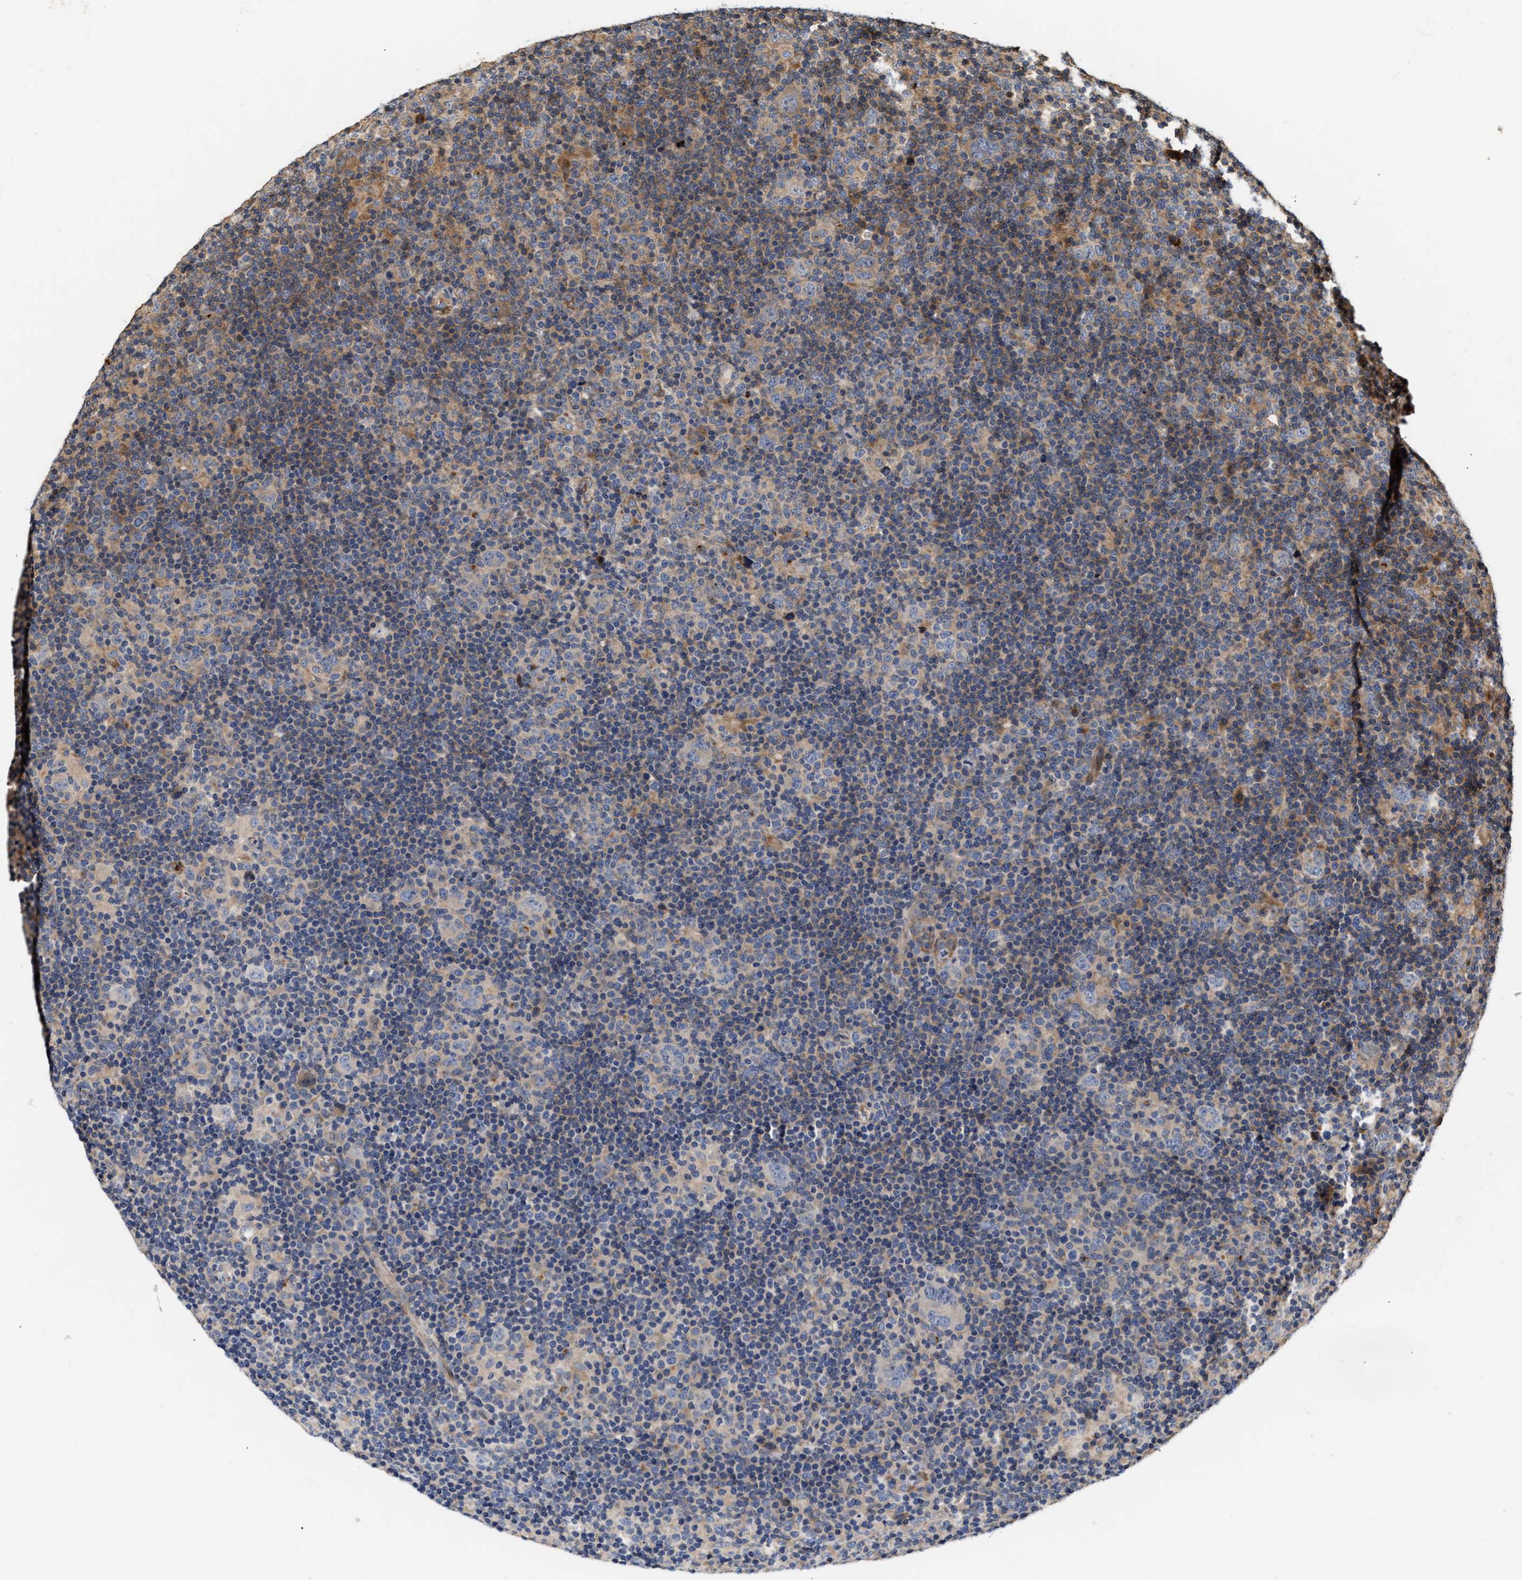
{"staining": {"intensity": "weak", "quantity": "25%-75%", "location": "cytoplasmic/membranous"}, "tissue": "lymphoma", "cell_type": "Tumor cells", "image_type": "cancer", "snomed": [{"axis": "morphology", "description": "Hodgkin's disease, NOS"}, {"axis": "topography", "description": "Lymph node"}], "caption": "Human lymphoma stained for a protein (brown) shows weak cytoplasmic/membranous positive expression in approximately 25%-75% of tumor cells.", "gene": "CLIP2", "patient": {"sex": "female", "age": 57}}